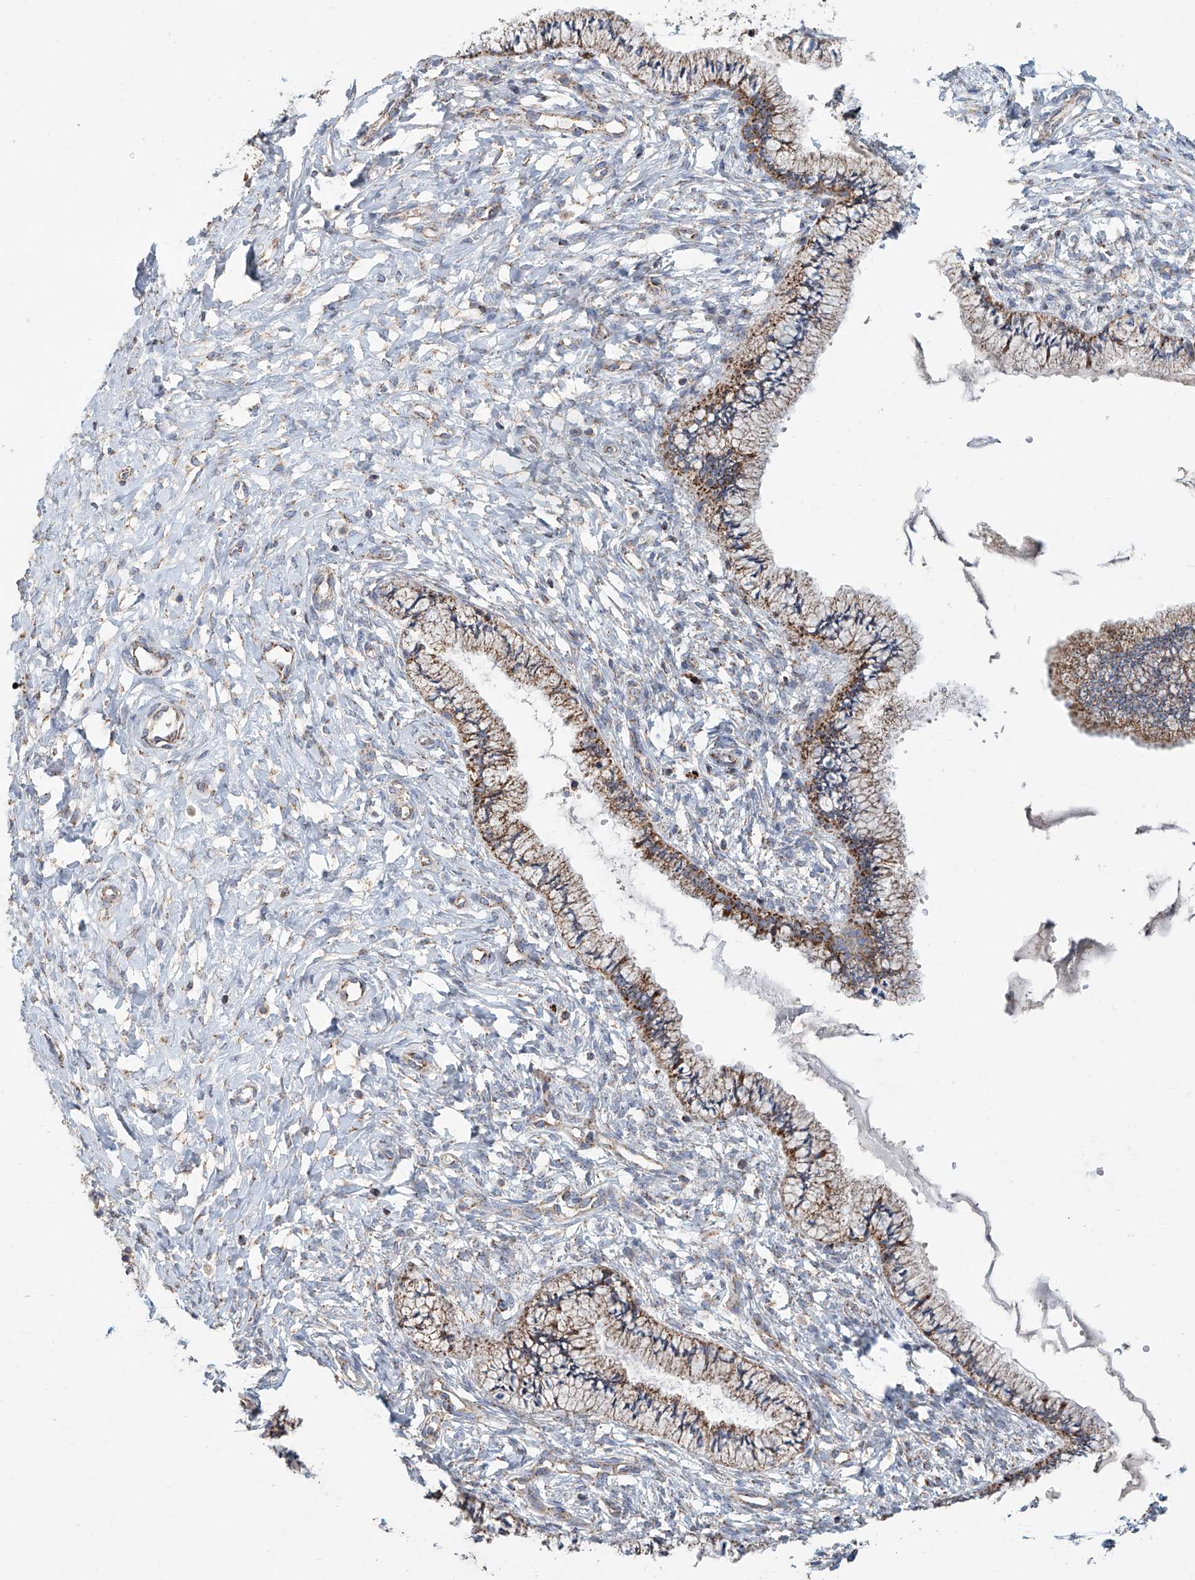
{"staining": {"intensity": "moderate", "quantity": ">75%", "location": "cytoplasmic/membranous"}, "tissue": "cervix", "cell_type": "Glandular cells", "image_type": "normal", "snomed": [{"axis": "morphology", "description": "Normal tissue, NOS"}, {"axis": "topography", "description": "Cervix"}], "caption": "Protein staining of normal cervix exhibits moderate cytoplasmic/membranous staining in approximately >75% of glandular cells.", "gene": "MCL1", "patient": {"sex": "female", "age": 36}}